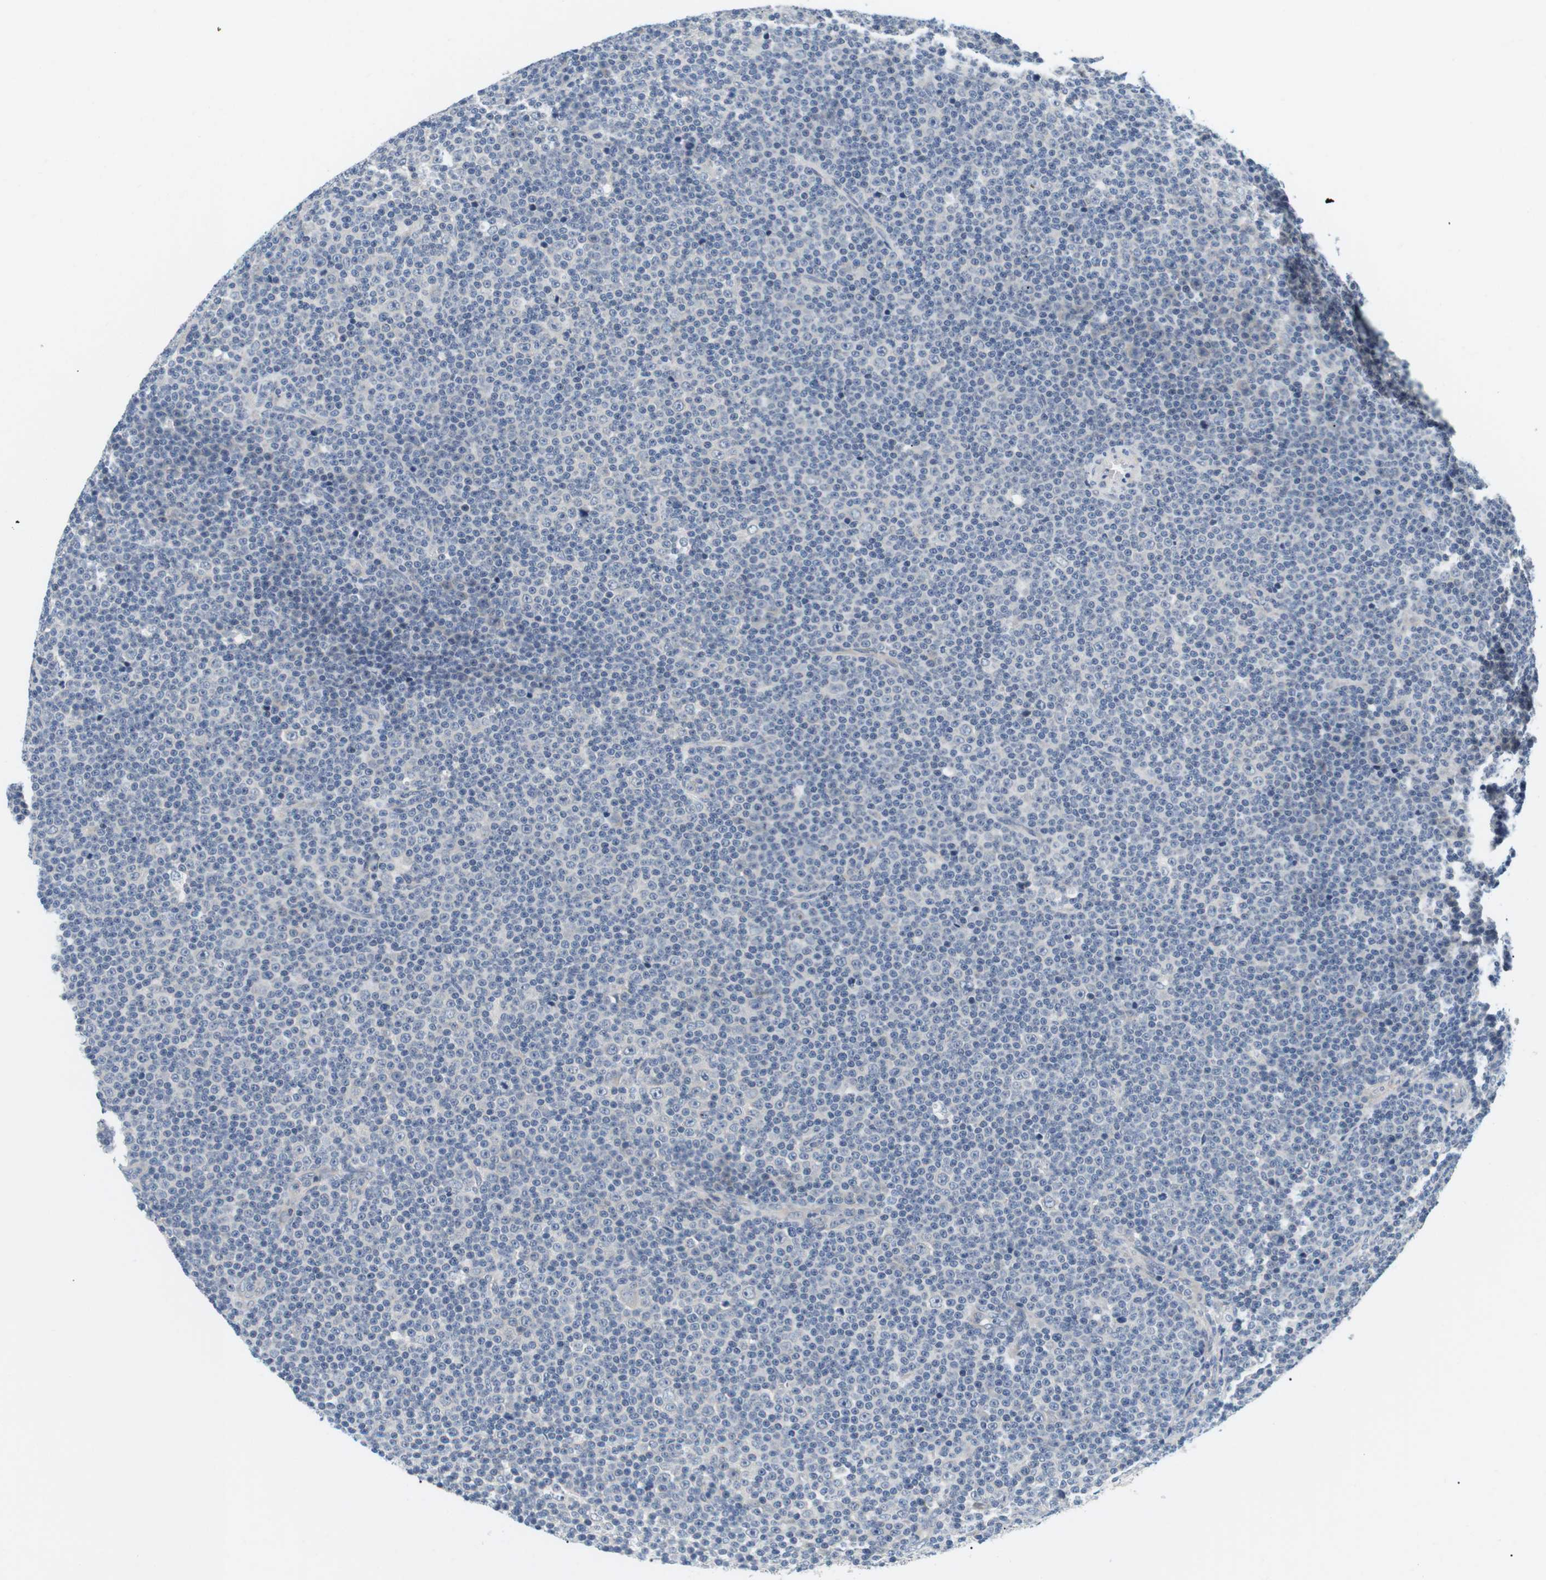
{"staining": {"intensity": "negative", "quantity": "none", "location": "none"}, "tissue": "lymphoma", "cell_type": "Tumor cells", "image_type": "cancer", "snomed": [{"axis": "morphology", "description": "Malignant lymphoma, non-Hodgkin's type, Low grade"}, {"axis": "topography", "description": "Lymph node"}], "caption": "Tumor cells are negative for brown protein staining in lymphoma.", "gene": "EVA1C", "patient": {"sex": "female", "age": 67}}